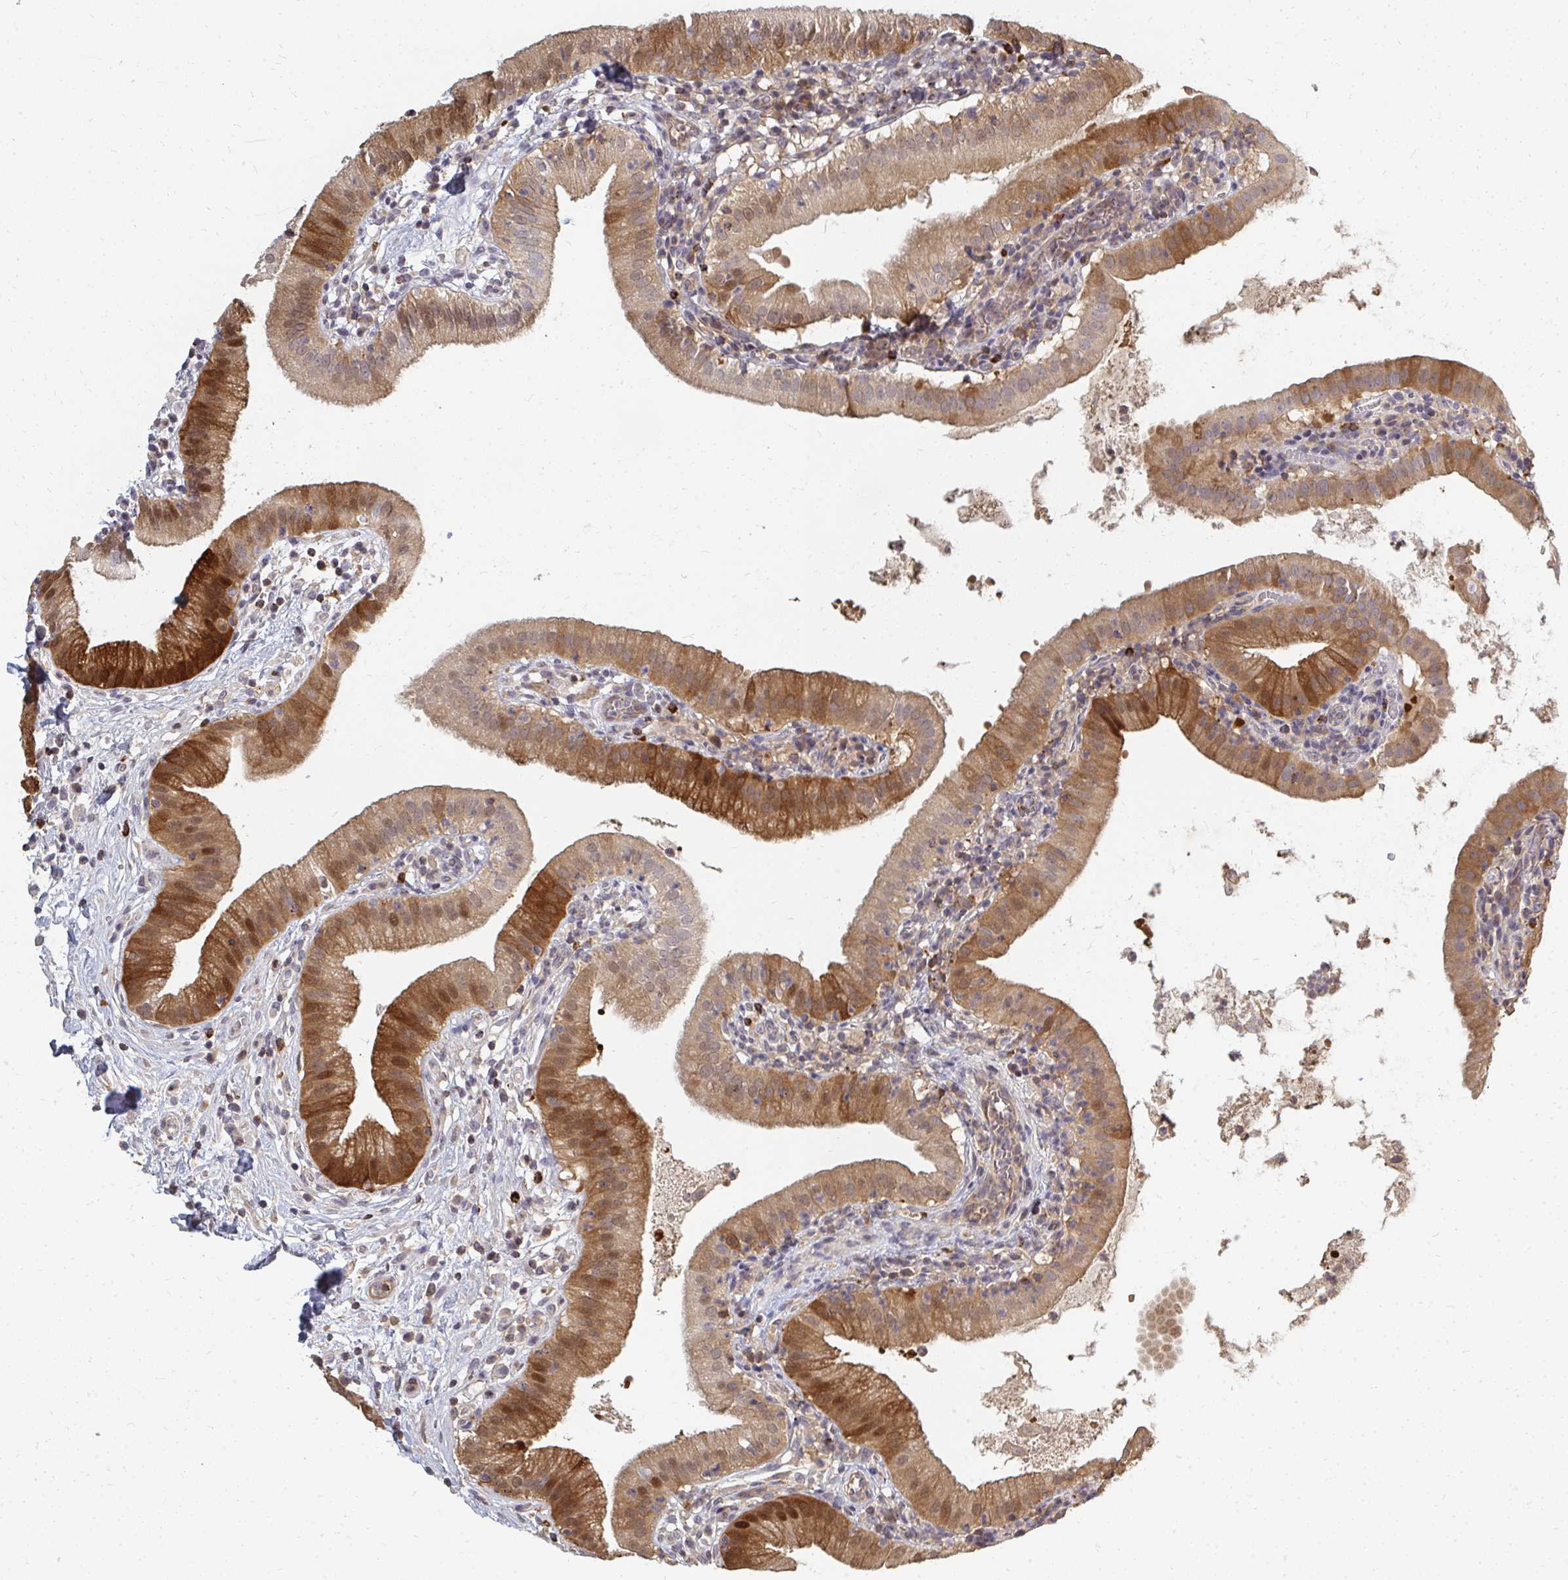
{"staining": {"intensity": "moderate", "quantity": ">75%", "location": "cytoplasmic/membranous,nuclear"}, "tissue": "gallbladder", "cell_type": "Glandular cells", "image_type": "normal", "snomed": [{"axis": "morphology", "description": "Normal tissue, NOS"}, {"axis": "topography", "description": "Gallbladder"}], "caption": "Protein staining of normal gallbladder exhibits moderate cytoplasmic/membranous,nuclear staining in approximately >75% of glandular cells.", "gene": "ZNF285", "patient": {"sex": "female", "age": 65}}